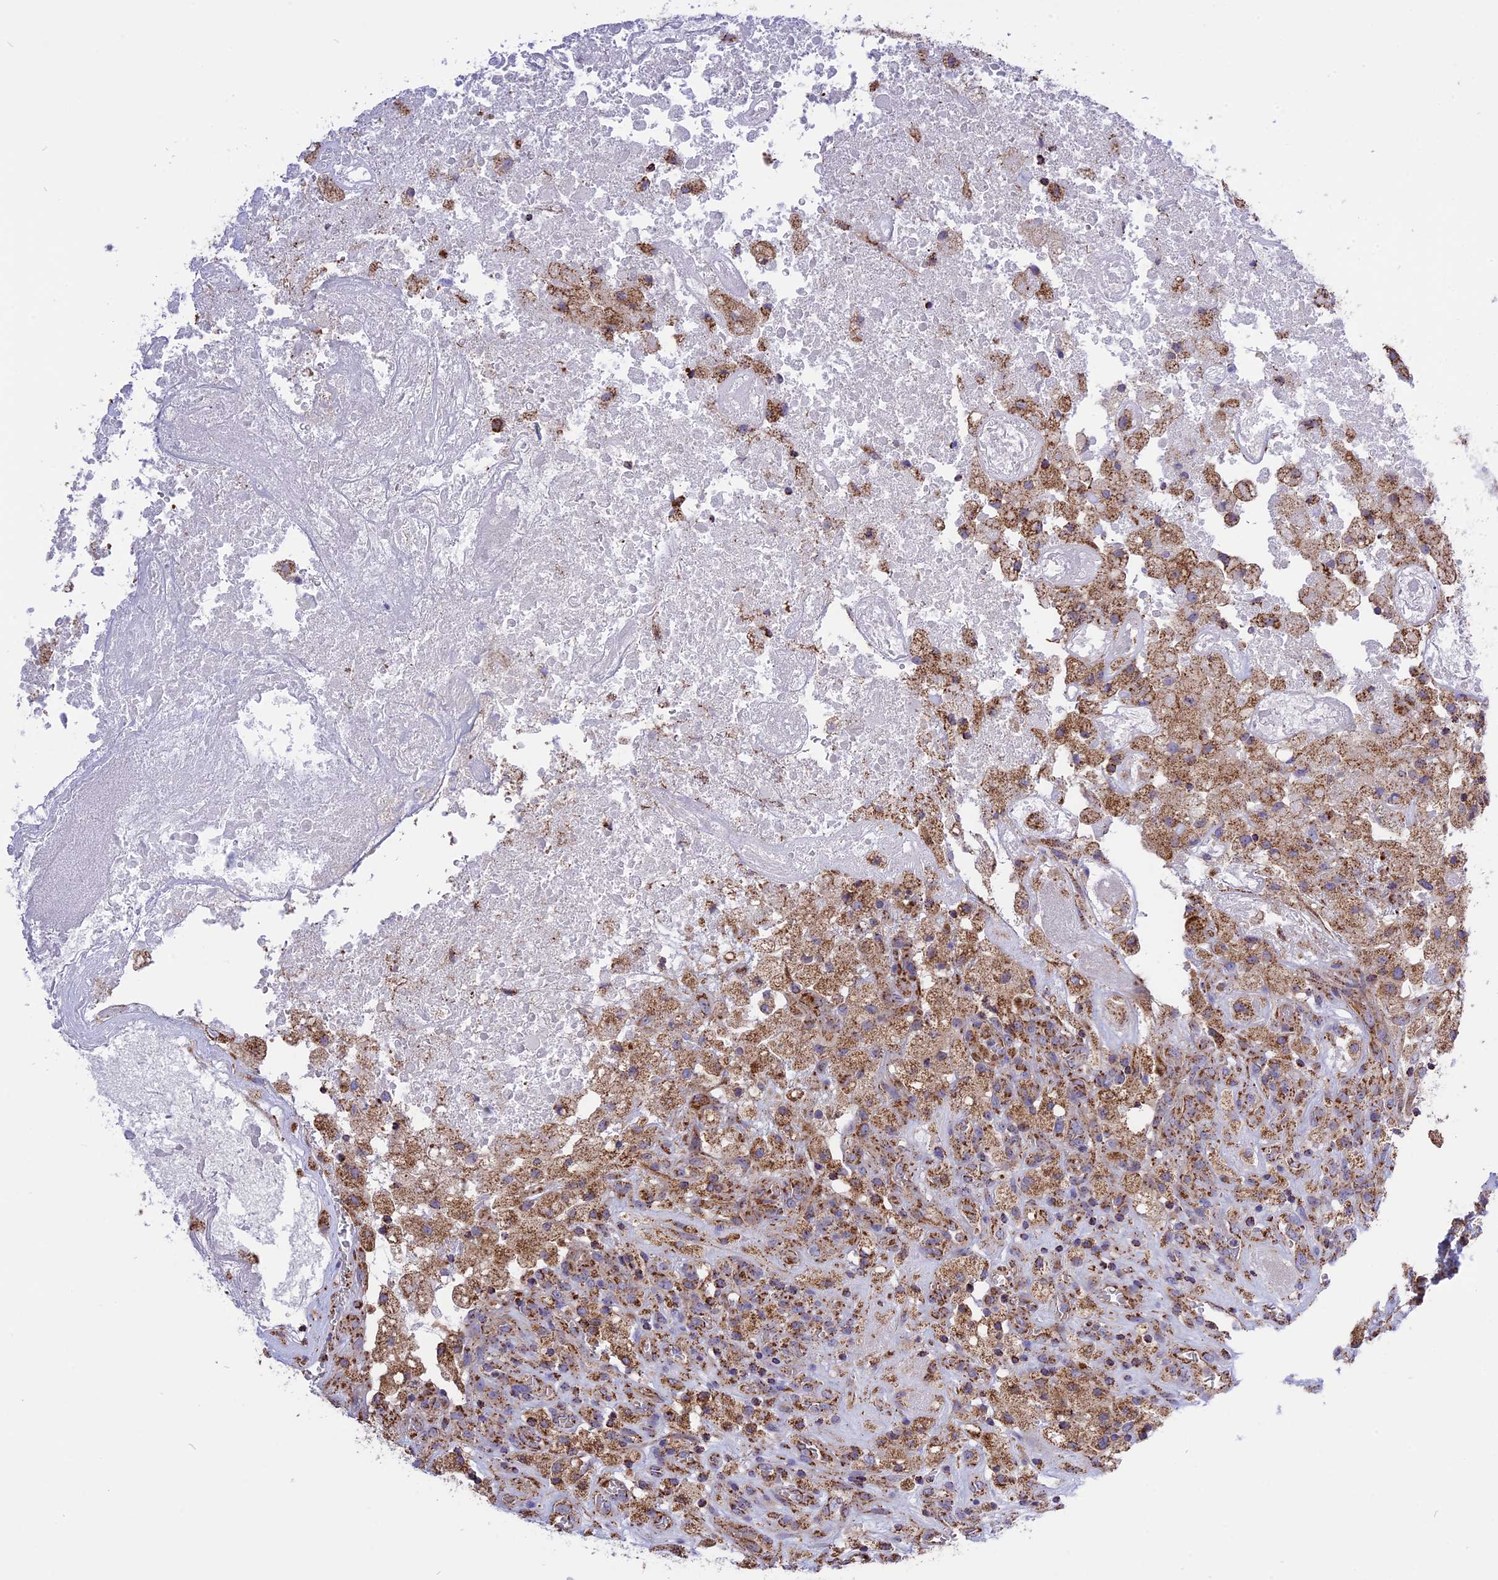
{"staining": {"intensity": "moderate", "quantity": "25%-75%", "location": "cytoplasmic/membranous"}, "tissue": "glioma", "cell_type": "Tumor cells", "image_type": "cancer", "snomed": [{"axis": "morphology", "description": "Glioma, malignant, High grade"}, {"axis": "topography", "description": "Brain"}], "caption": "Human malignant glioma (high-grade) stained with a protein marker exhibits moderate staining in tumor cells.", "gene": "TTC4", "patient": {"sex": "male", "age": 76}}